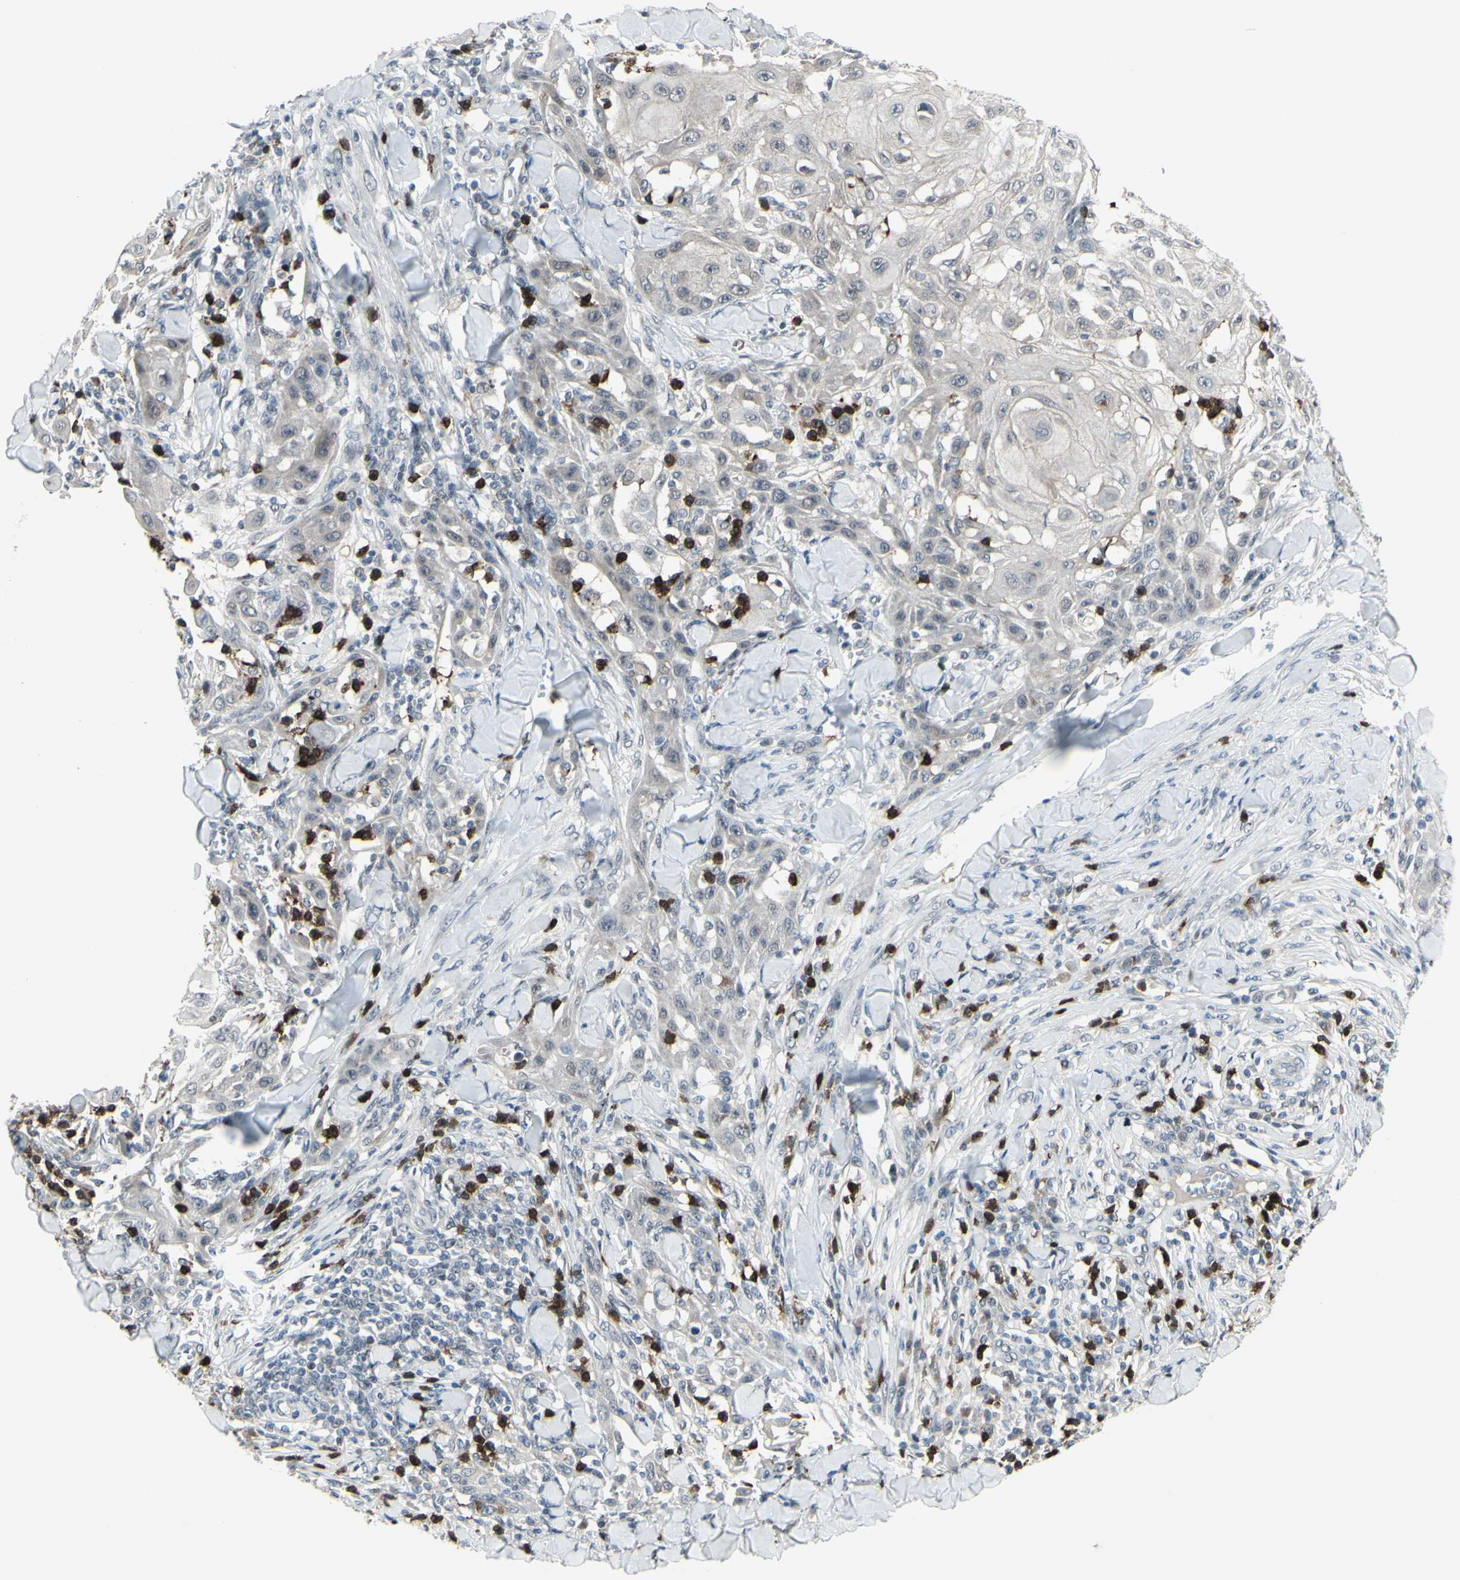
{"staining": {"intensity": "negative", "quantity": "none", "location": "none"}, "tissue": "skin cancer", "cell_type": "Tumor cells", "image_type": "cancer", "snomed": [{"axis": "morphology", "description": "Squamous cell carcinoma, NOS"}, {"axis": "topography", "description": "Skin"}], "caption": "Immunohistochemistry of skin cancer (squamous cell carcinoma) reveals no positivity in tumor cells.", "gene": "ETNK1", "patient": {"sex": "male", "age": 24}}